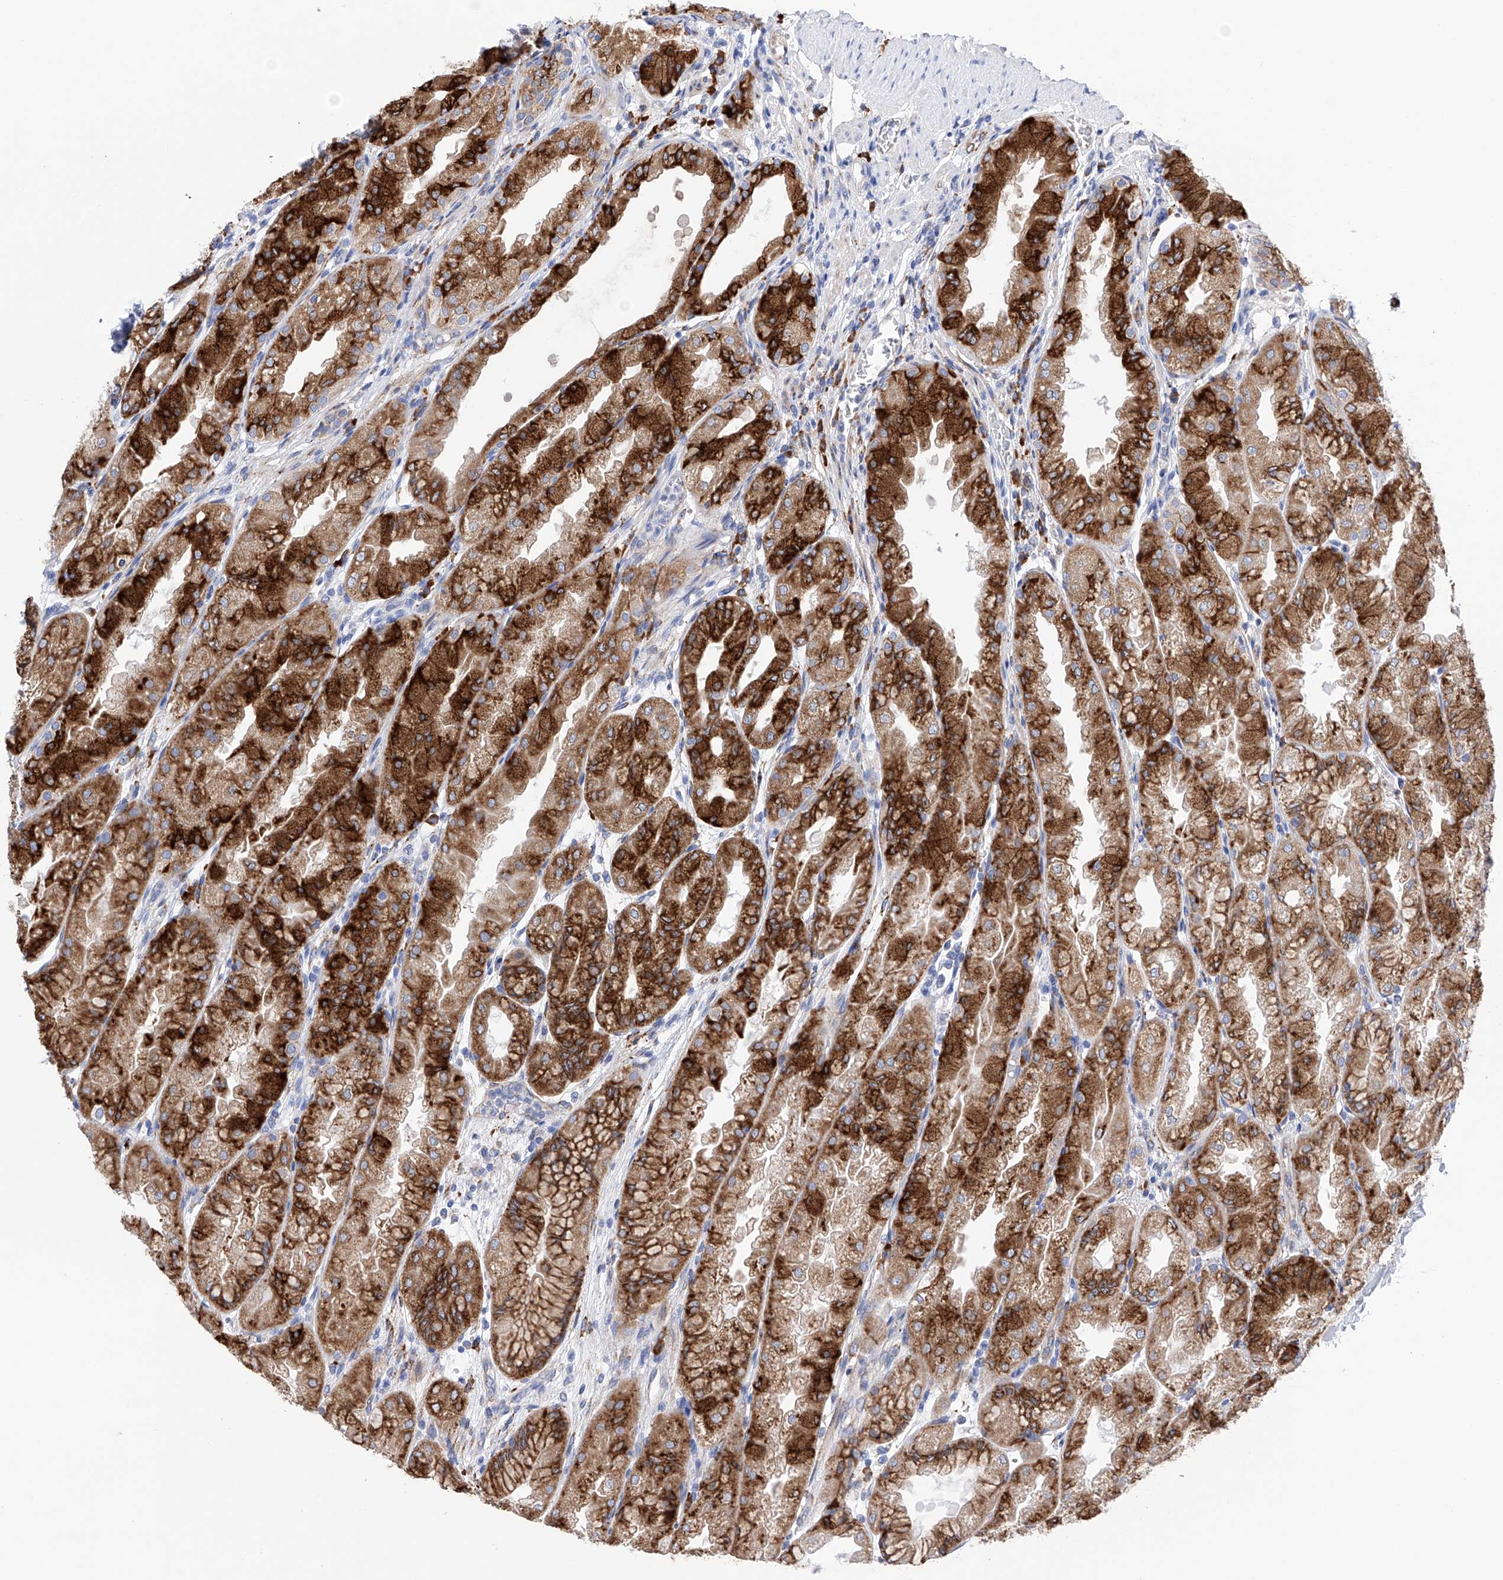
{"staining": {"intensity": "strong", "quantity": ">75%", "location": "cytoplasmic/membranous"}, "tissue": "stomach", "cell_type": "Glandular cells", "image_type": "normal", "snomed": [{"axis": "morphology", "description": "Normal tissue, NOS"}, {"axis": "topography", "description": "Stomach, upper"}], "caption": "The immunohistochemical stain labels strong cytoplasmic/membranous staining in glandular cells of benign stomach. (brown staining indicates protein expression, while blue staining denotes nuclei).", "gene": "PDIA5", "patient": {"sex": "male", "age": 47}}